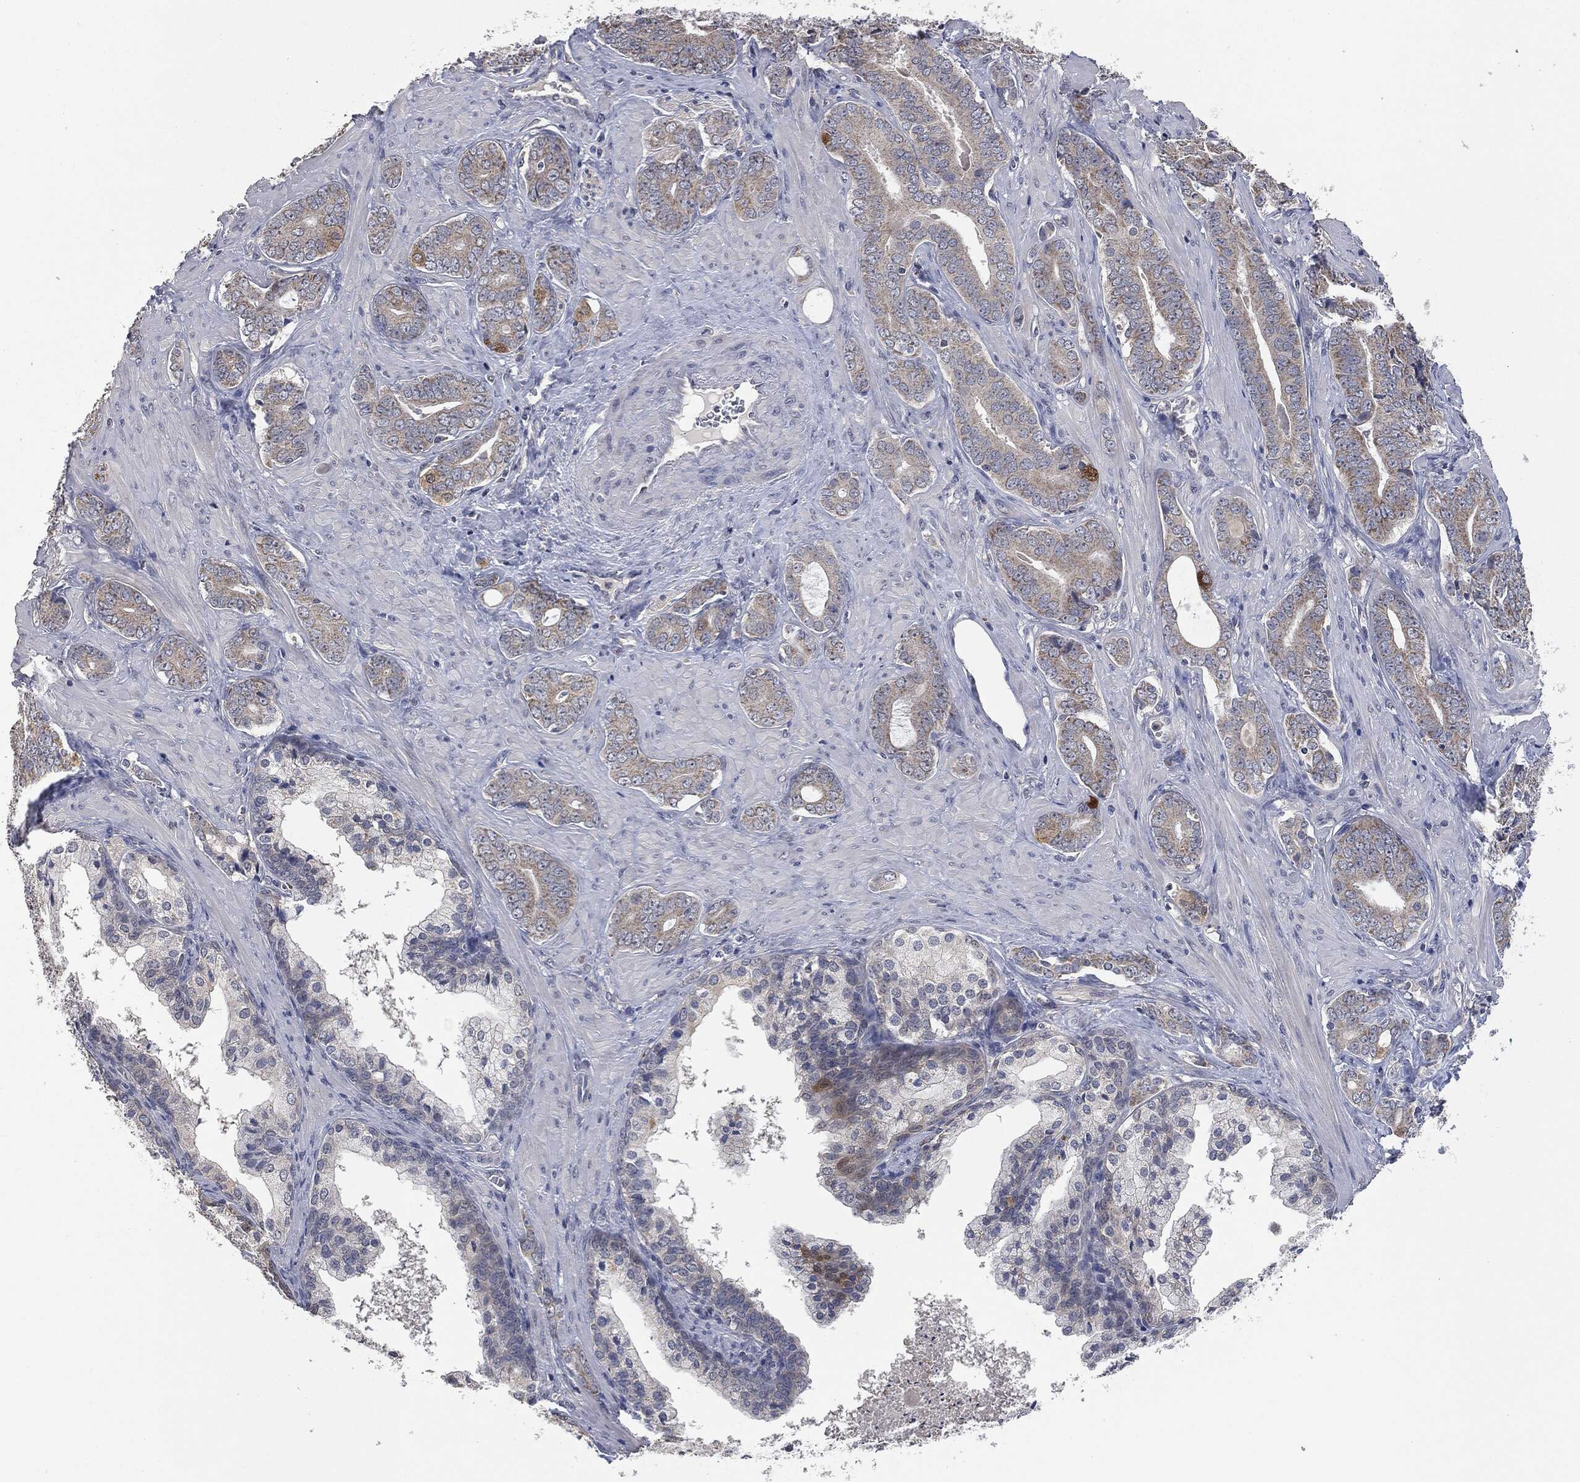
{"staining": {"intensity": "moderate", "quantity": "<25%", "location": "cytoplasmic/membranous"}, "tissue": "prostate cancer", "cell_type": "Tumor cells", "image_type": "cancer", "snomed": [{"axis": "morphology", "description": "Adenocarcinoma, NOS"}, {"axis": "topography", "description": "Prostate"}], "caption": "Adenocarcinoma (prostate) stained with a brown dye demonstrates moderate cytoplasmic/membranous positive staining in approximately <25% of tumor cells.", "gene": "IL1RN", "patient": {"sex": "male", "age": 55}}